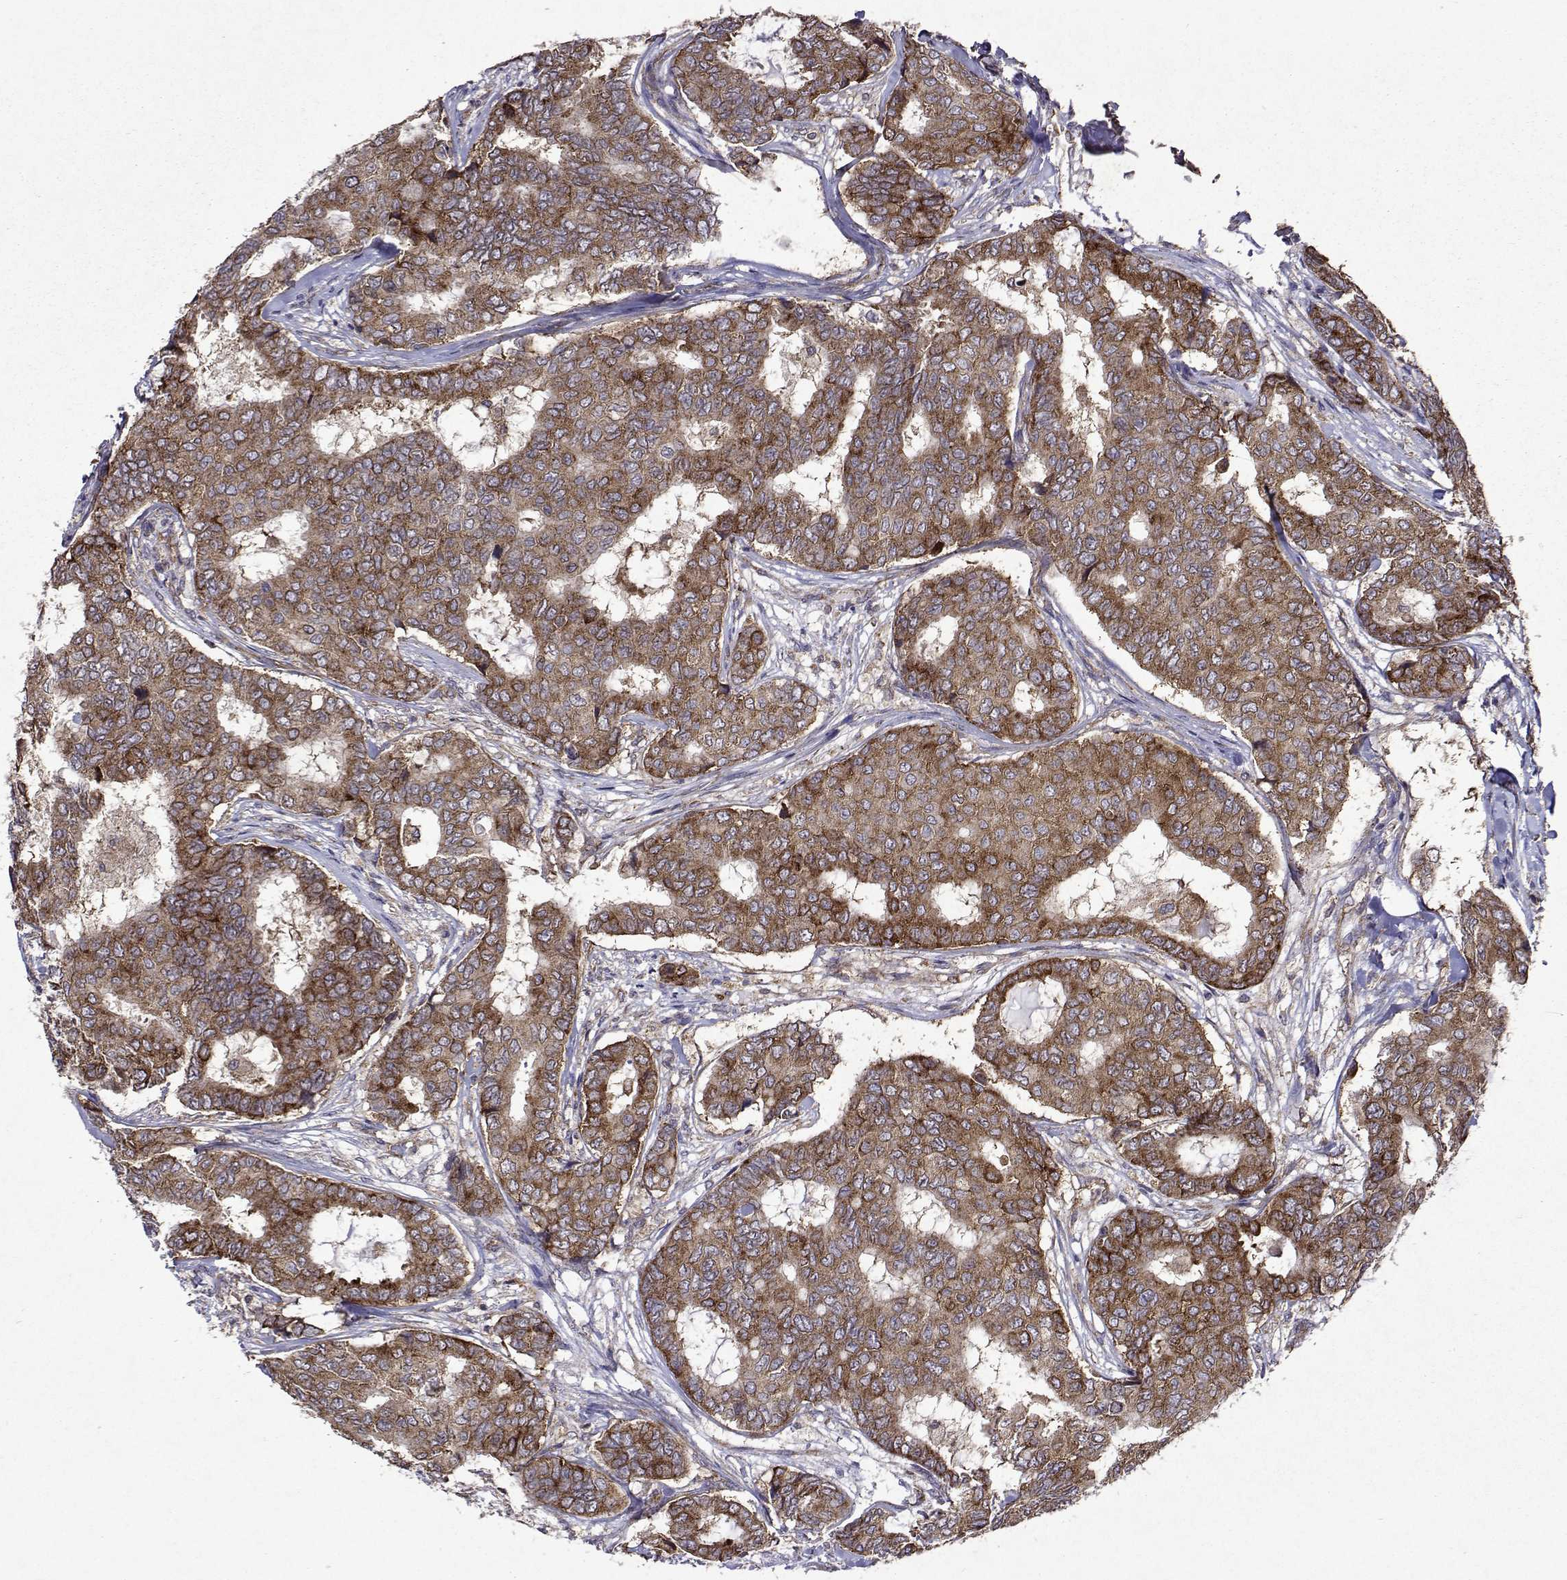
{"staining": {"intensity": "moderate", "quantity": ">75%", "location": "cytoplasmic/membranous"}, "tissue": "breast cancer", "cell_type": "Tumor cells", "image_type": "cancer", "snomed": [{"axis": "morphology", "description": "Duct carcinoma"}, {"axis": "topography", "description": "Breast"}], "caption": "Human breast intraductal carcinoma stained with a protein marker exhibits moderate staining in tumor cells.", "gene": "TARBP2", "patient": {"sex": "female", "age": 75}}